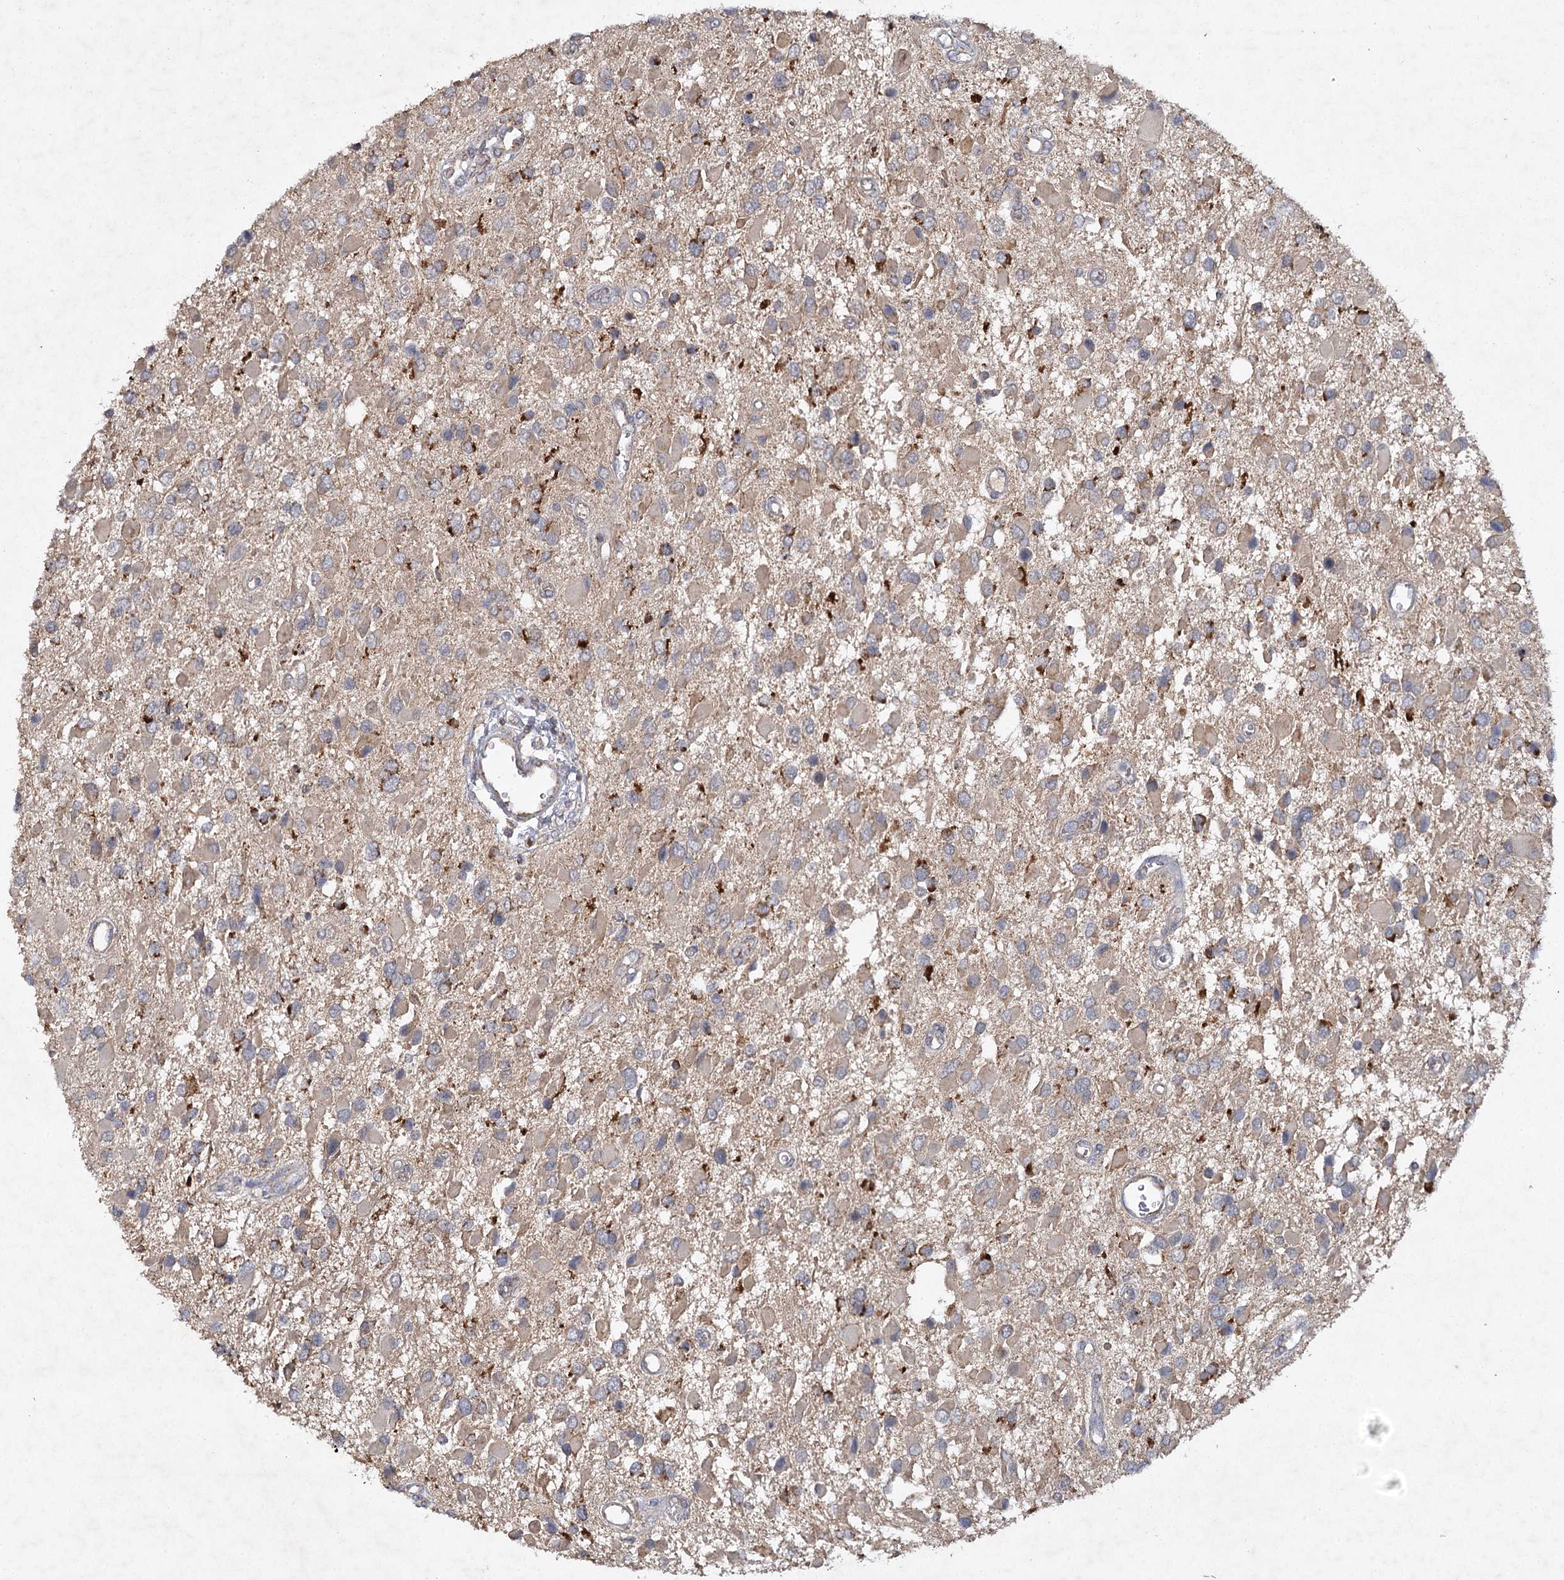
{"staining": {"intensity": "strong", "quantity": "<25%", "location": "cytoplasmic/membranous"}, "tissue": "glioma", "cell_type": "Tumor cells", "image_type": "cancer", "snomed": [{"axis": "morphology", "description": "Glioma, malignant, High grade"}, {"axis": "topography", "description": "Brain"}], "caption": "Human glioma stained with a brown dye reveals strong cytoplasmic/membranous positive positivity in about <25% of tumor cells.", "gene": "MRPL44", "patient": {"sex": "male", "age": 53}}